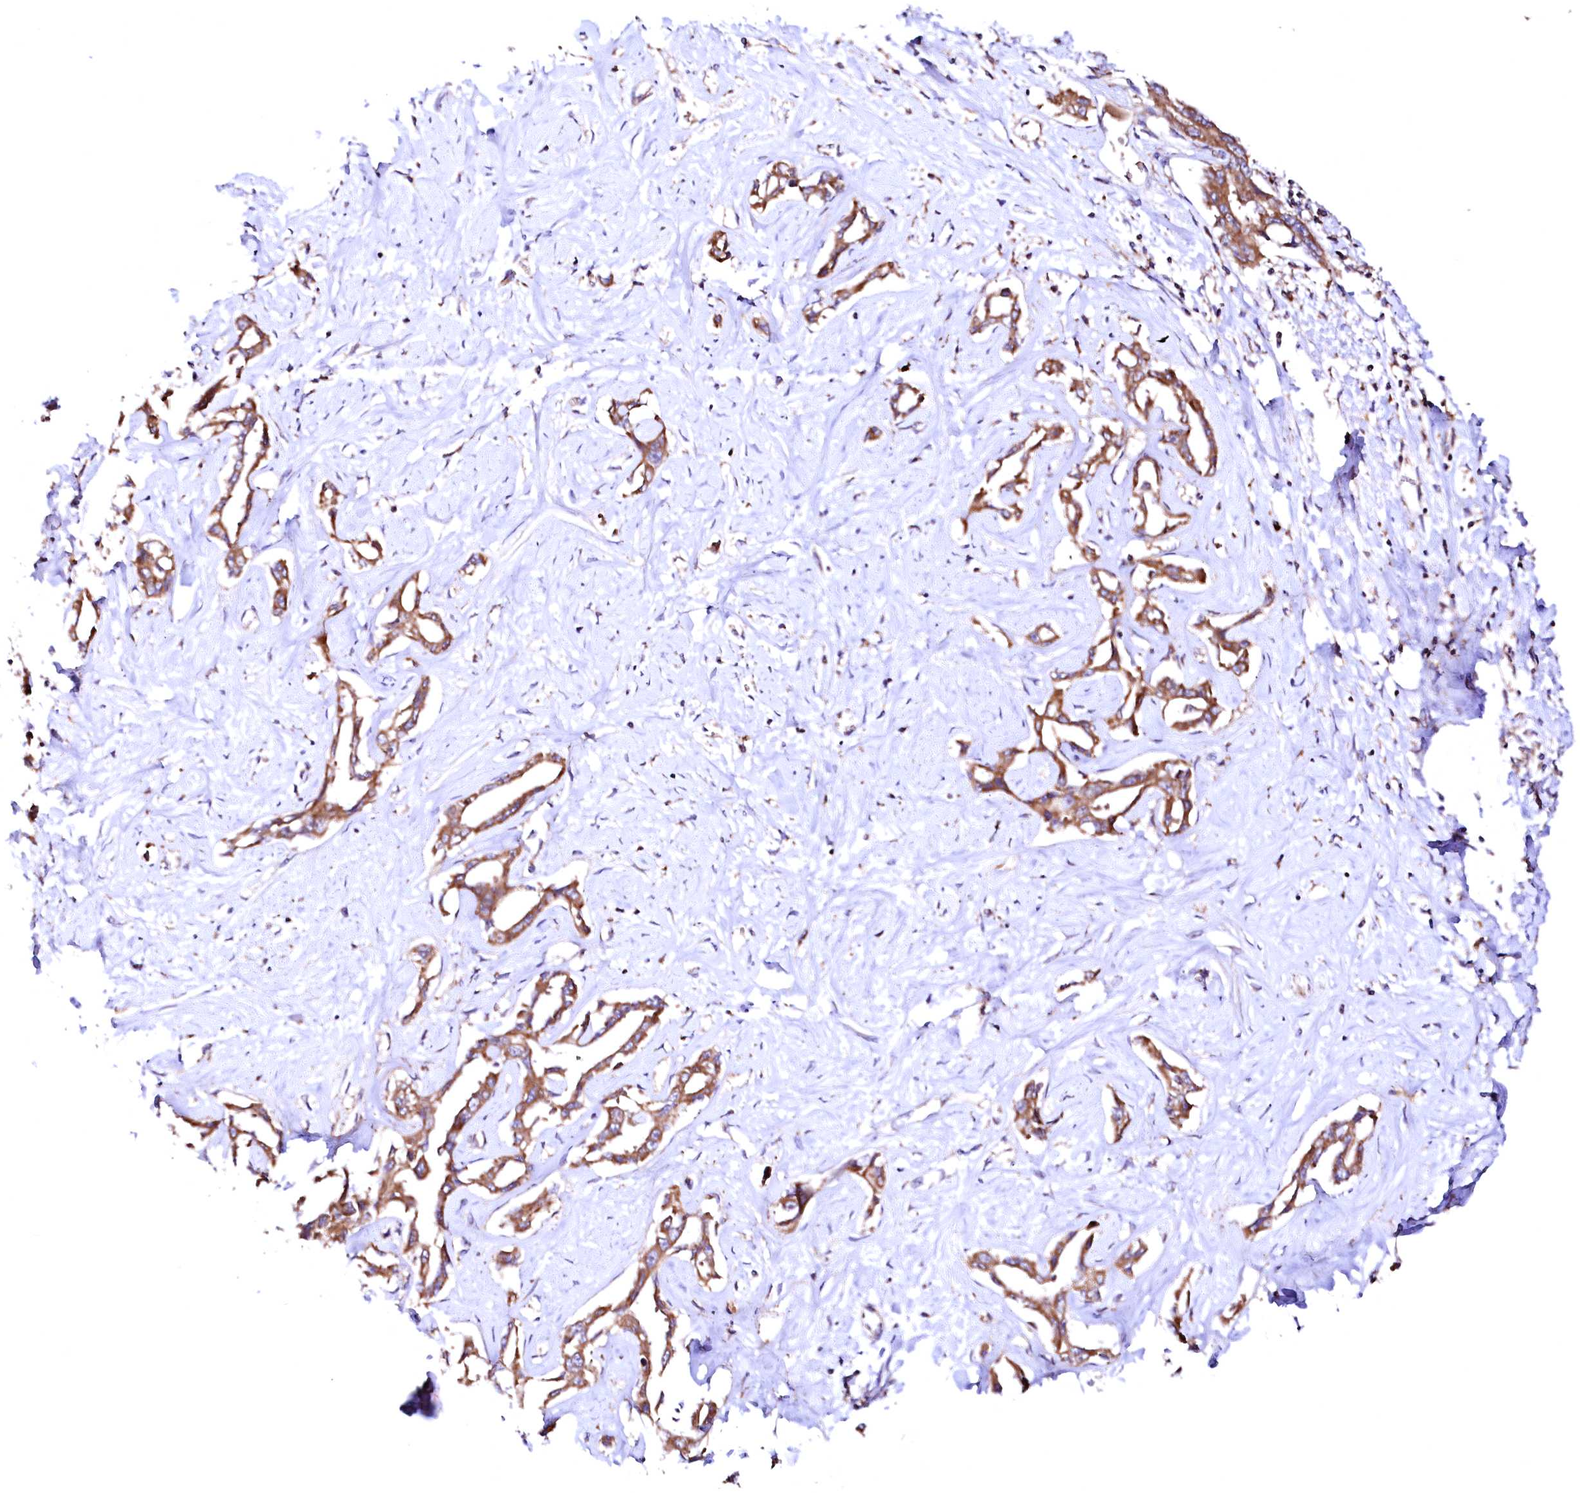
{"staining": {"intensity": "moderate", "quantity": ">75%", "location": "cytoplasmic/membranous"}, "tissue": "liver cancer", "cell_type": "Tumor cells", "image_type": "cancer", "snomed": [{"axis": "morphology", "description": "Cholangiocarcinoma"}, {"axis": "topography", "description": "Liver"}], "caption": "Immunohistochemistry (IHC) photomicrograph of human liver cancer stained for a protein (brown), which shows medium levels of moderate cytoplasmic/membranous staining in approximately >75% of tumor cells.", "gene": "ST3GAL1", "patient": {"sex": "male", "age": 59}}